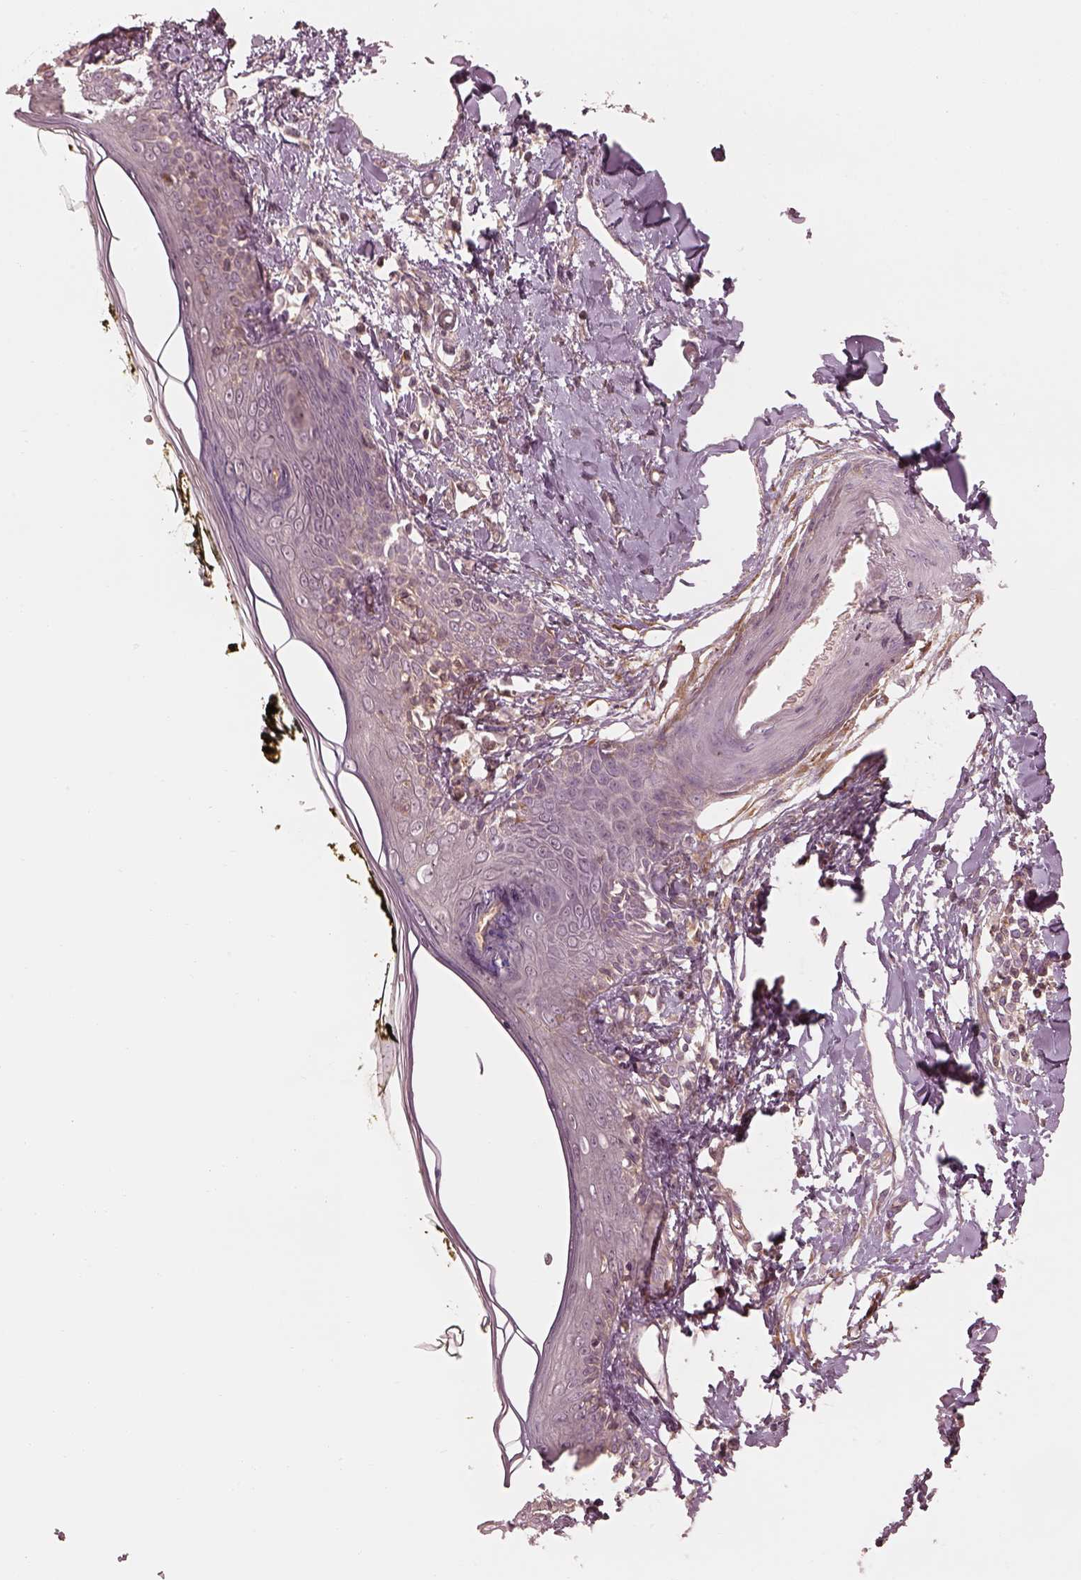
{"staining": {"intensity": "moderate", "quantity": "<25%", "location": "cytoplasmic/membranous"}, "tissue": "skin", "cell_type": "Fibroblasts", "image_type": "normal", "snomed": [{"axis": "morphology", "description": "Normal tissue, NOS"}, {"axis": "topography", "description": "Skin"}], "caption": "Fibroblasts display moderate cytoplasmic/membranous staining in approximately <25% of cells in unremarkable skin. The staining was performed using DAB (3,3'-diaminobenzidine) to visualize the protein expression in brown, while the nuclei were stained in blue with hematoxylin (Magnification: 20x).", "gene": "FAM107B", "patient": {"sex": "male", "age": 76}}